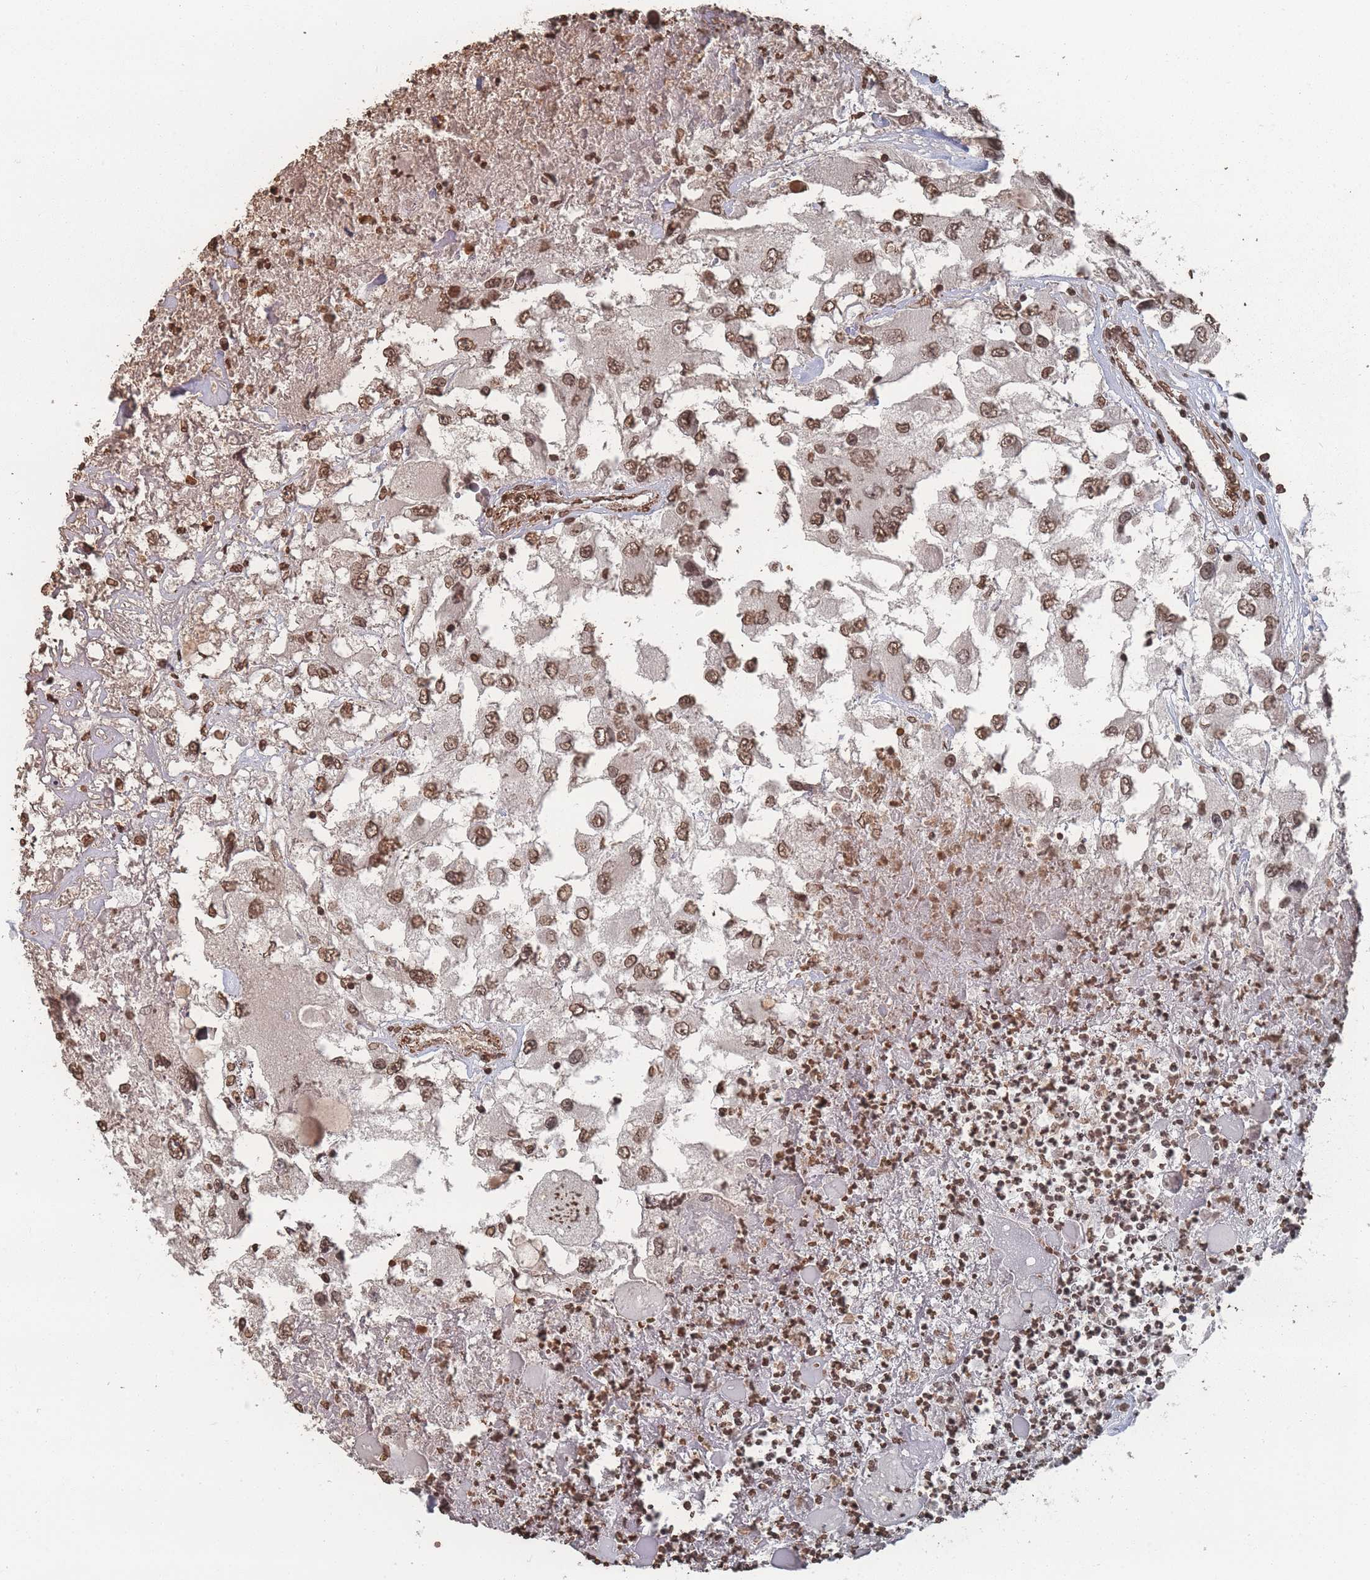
{"staining": {"intensity": "strong", "quantity": ">75%", "location": "nuclear"}, "tissue": "renal cancer", "cell_type": "Tumor cells", "image_type": "cancer", "snomed": [{"axis": "morphology", "description": "Adenocarcinoma, NOS"}, {"axis": "topography", "description": "Kidney"}], "caption": "DAB immunohistochemical staining of human renal cancer demonstrates strong nuclear protein expression in approximately >75% of tumor cells.", "gene": "PLEKHG5", "patient": {"sex": "female", "age": 52}}